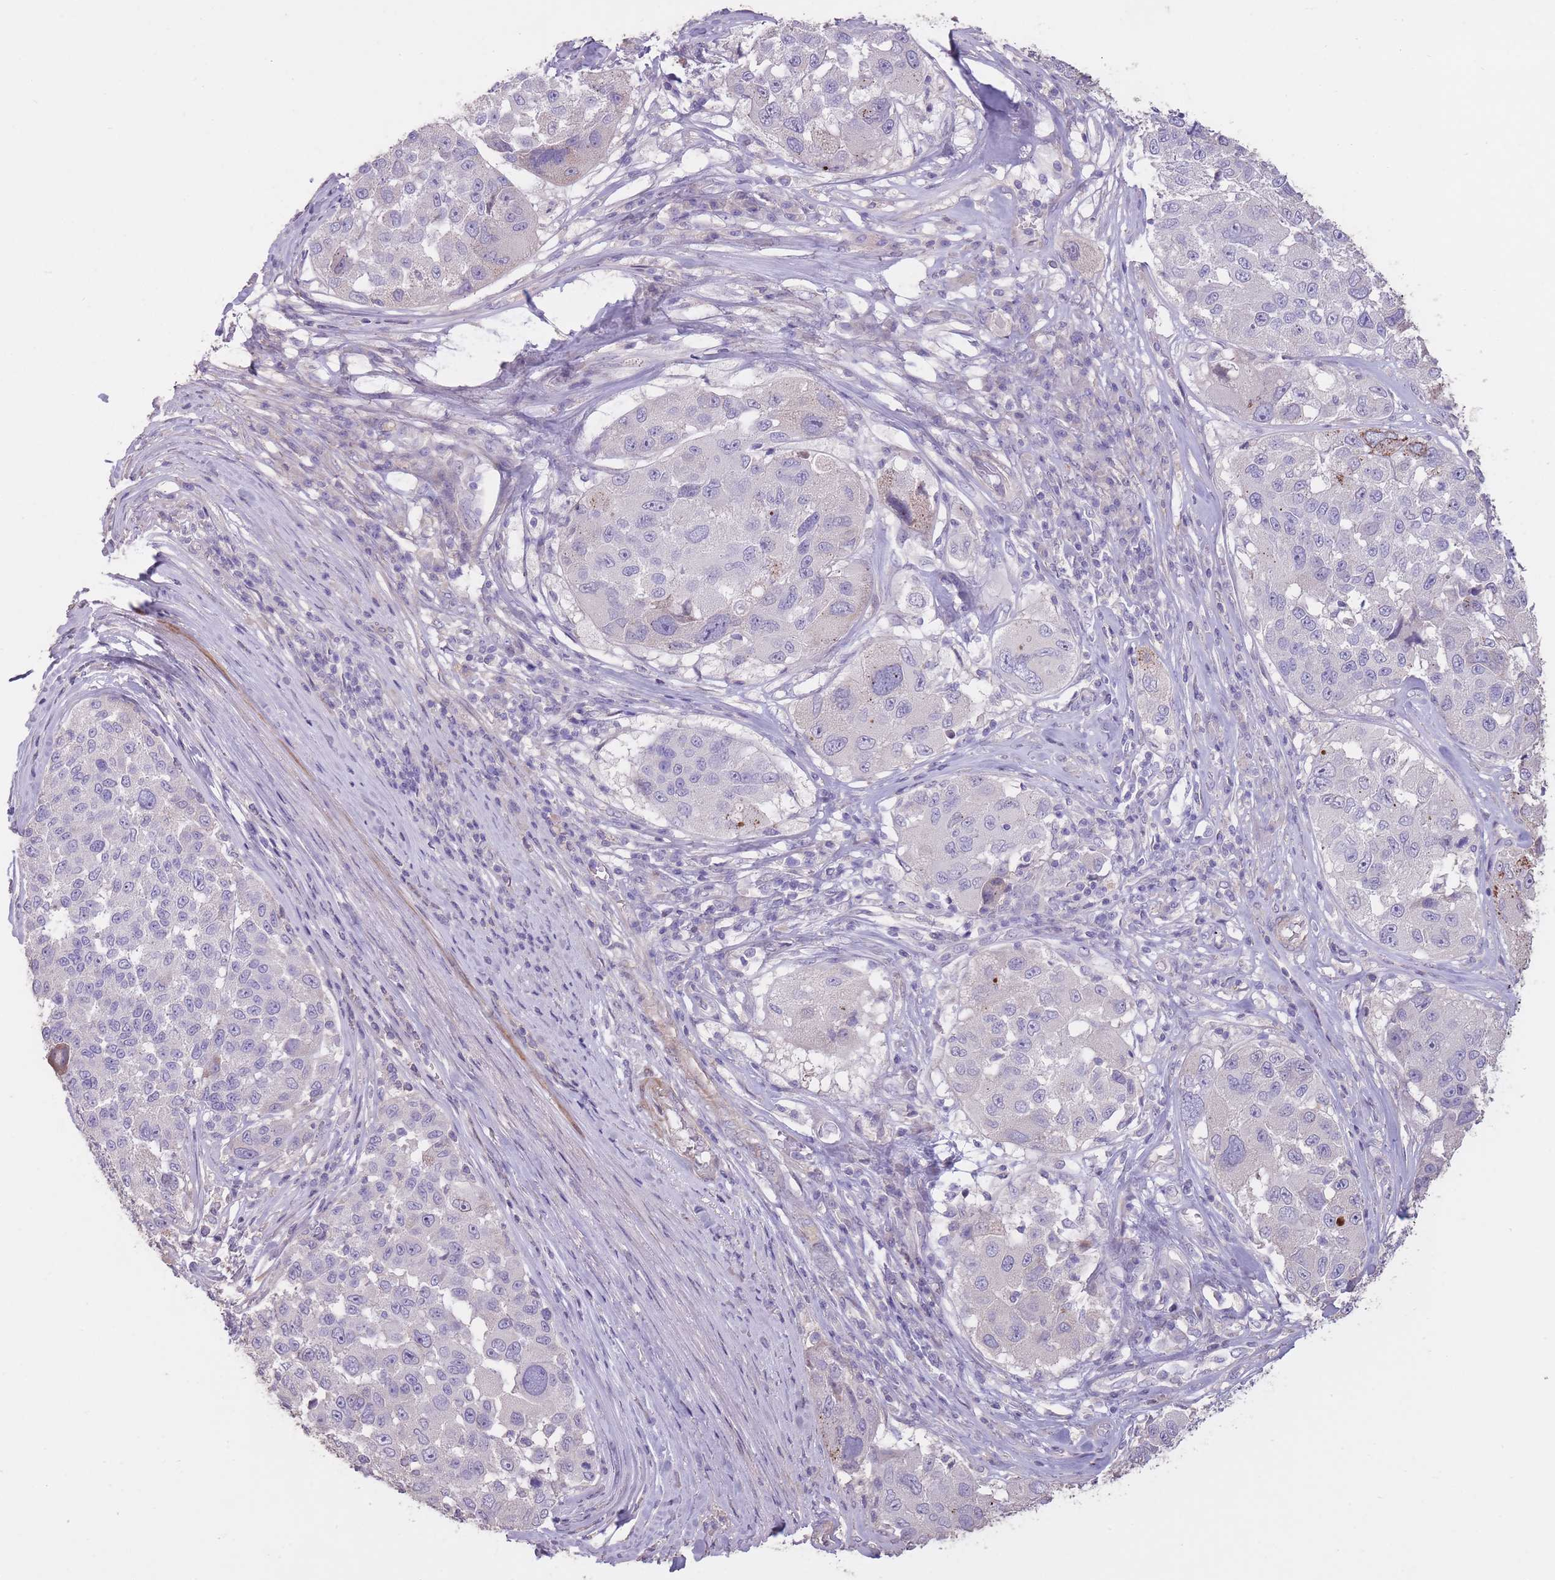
{"staining": {"intensity": "negative", "quantity": "none", "location": "none"}, "tissue": "melanoma", "cell_type": "Tumor cells", "image_type": "cancer", "snomed": [{"axis": "morphology", "description": "Malignant melanoma, NOS"}, {"axis": "topography", "description": "Skin"}], "caption": "IHC image of malignant melanoma stained for a protein (brown), which reveals no expression in tumor cells.", "gene": "RSPH10B", "patient": {"sex": "female", "age": 66}}